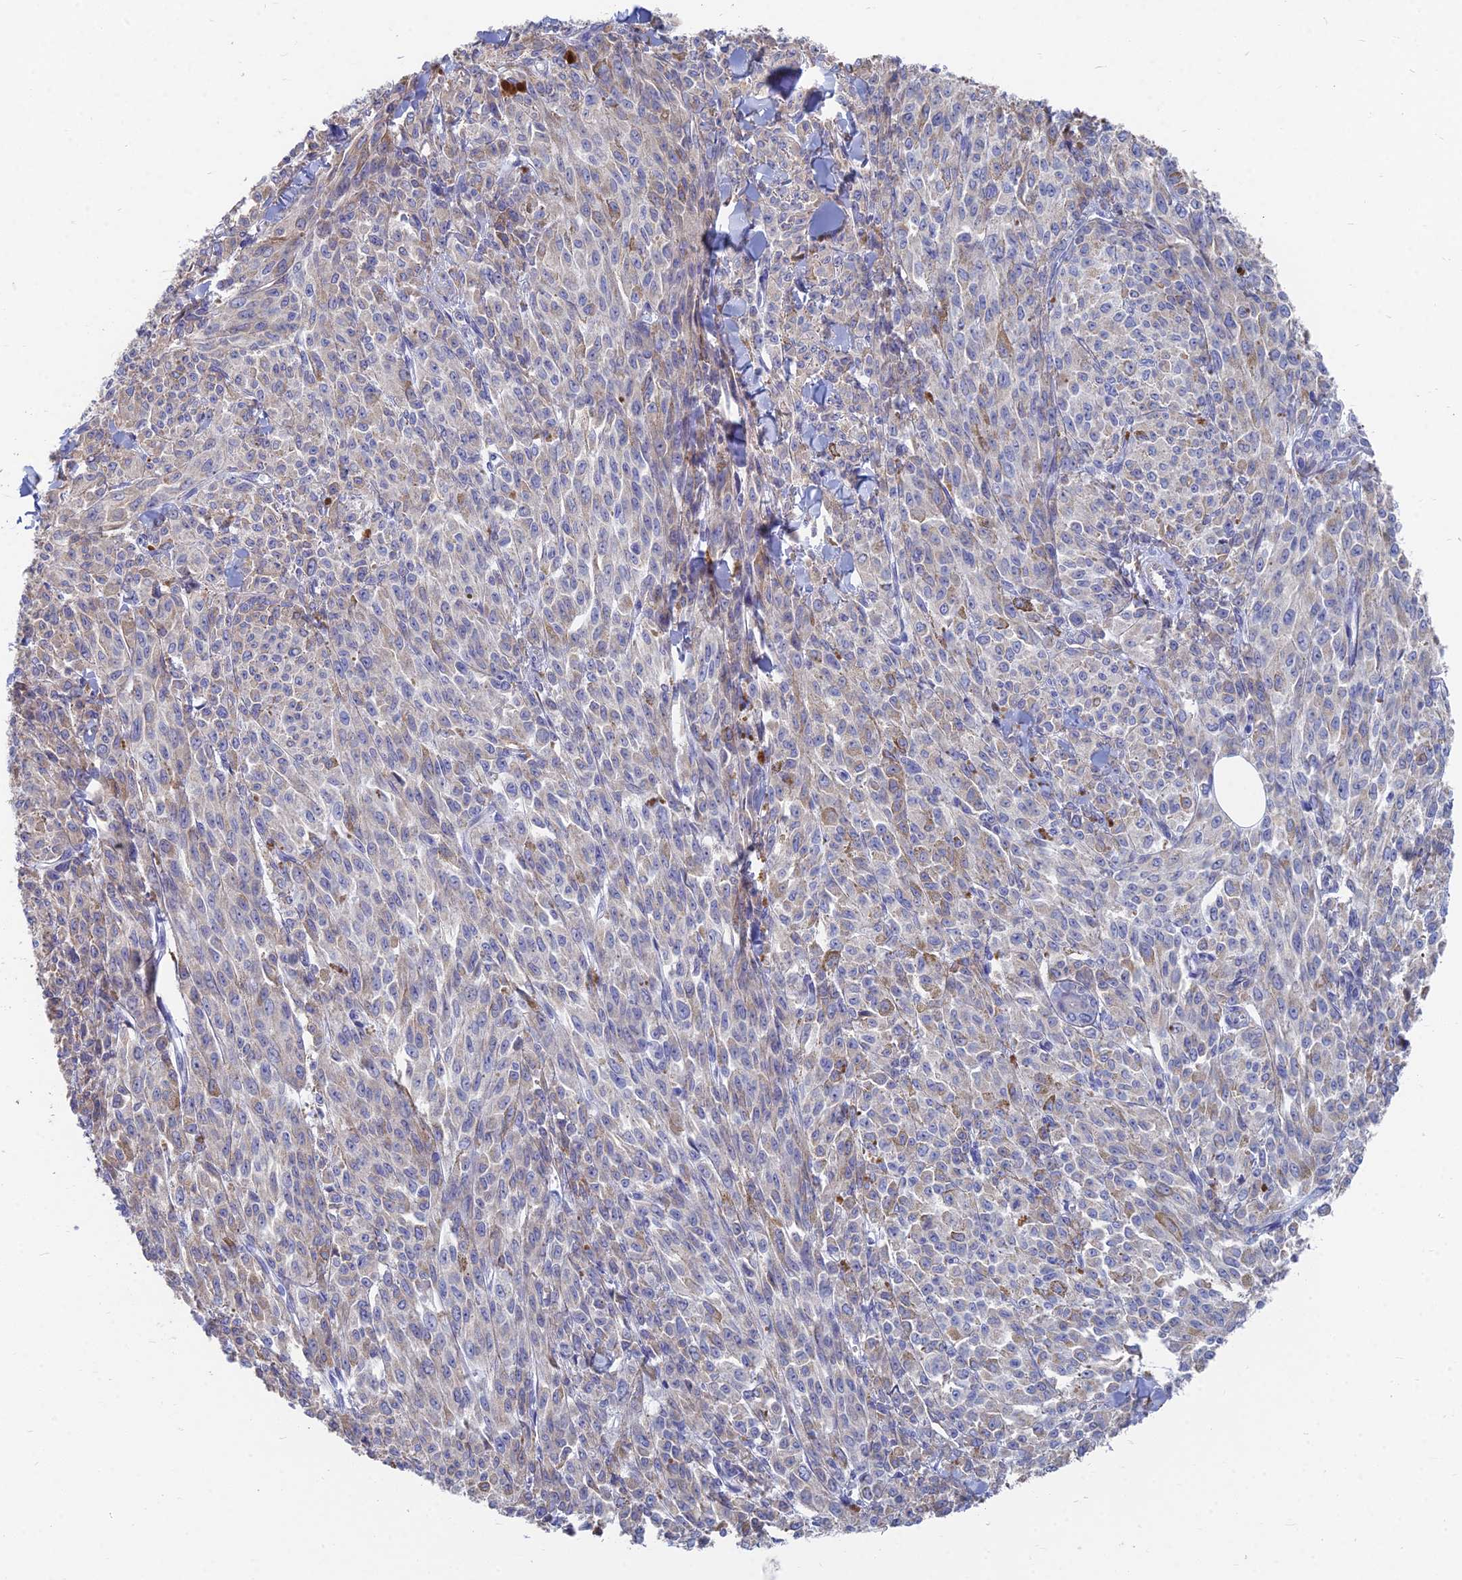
{"staining": {"intensity": "weak", "quantity": "25%-75%", "location": "cytoplasmic/membranous"}, "tissue": "melanoma", "cell_type": "Tumor cells", "image_type": "cancer", "snomed": [{"axis": "morphology", "description": "Malignant melanoma, NOS"}, {"axis": "topography", "description": "Skin"}], "caption": "A low amount of weak cytoplasmic/membranous staining is identified in approximately 25%-75% of tumor cells in malignant melanoma tissue.", "gene": "TNNT3", "patient": {"sex": "female", "age": 52}}